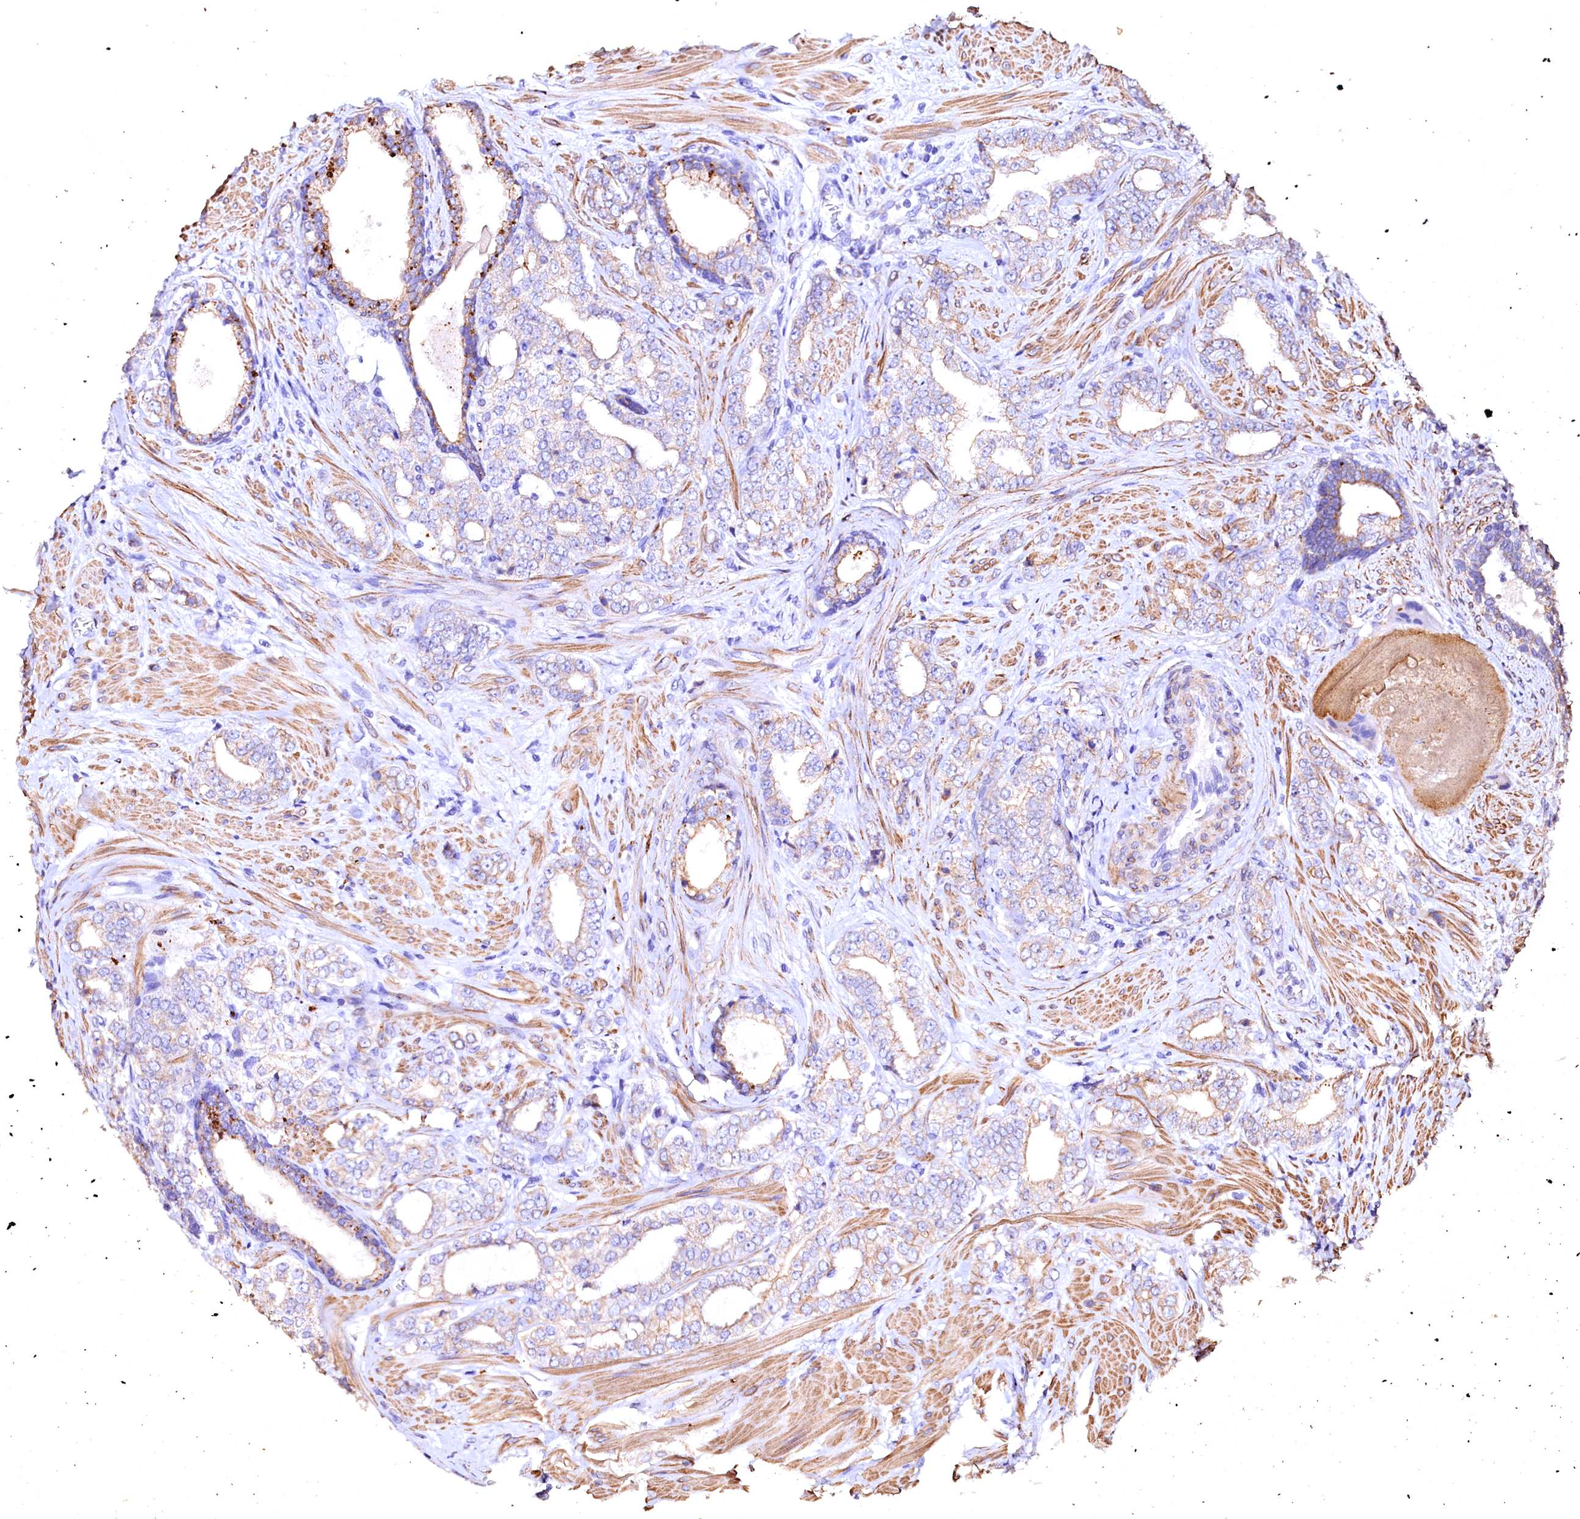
{"staining": {"intensity": "moderate", "quantity": "<25%", "location": "cytoplasmic/membranous"}, "tissue": "prostate cancer", "cell_type": "Tumor cells", "image_type": "cancer", "snomed": [{"axis": "morphology", "description": "Adenocarcinoma, High grade"}, {"axis": "topography", "description": "Prostate"}], "caption": "Moderate cytoplasmic/membranous staining is identified in approximately <25% of tumor cells in high-grade adenocarcinoma (prostate). (DAB (3,3'-diaminobenzidine) IHC with brightfield microscopy, high magnification).", "gene": "VPS36", "patient": {"sex": "male", "age": 64}}